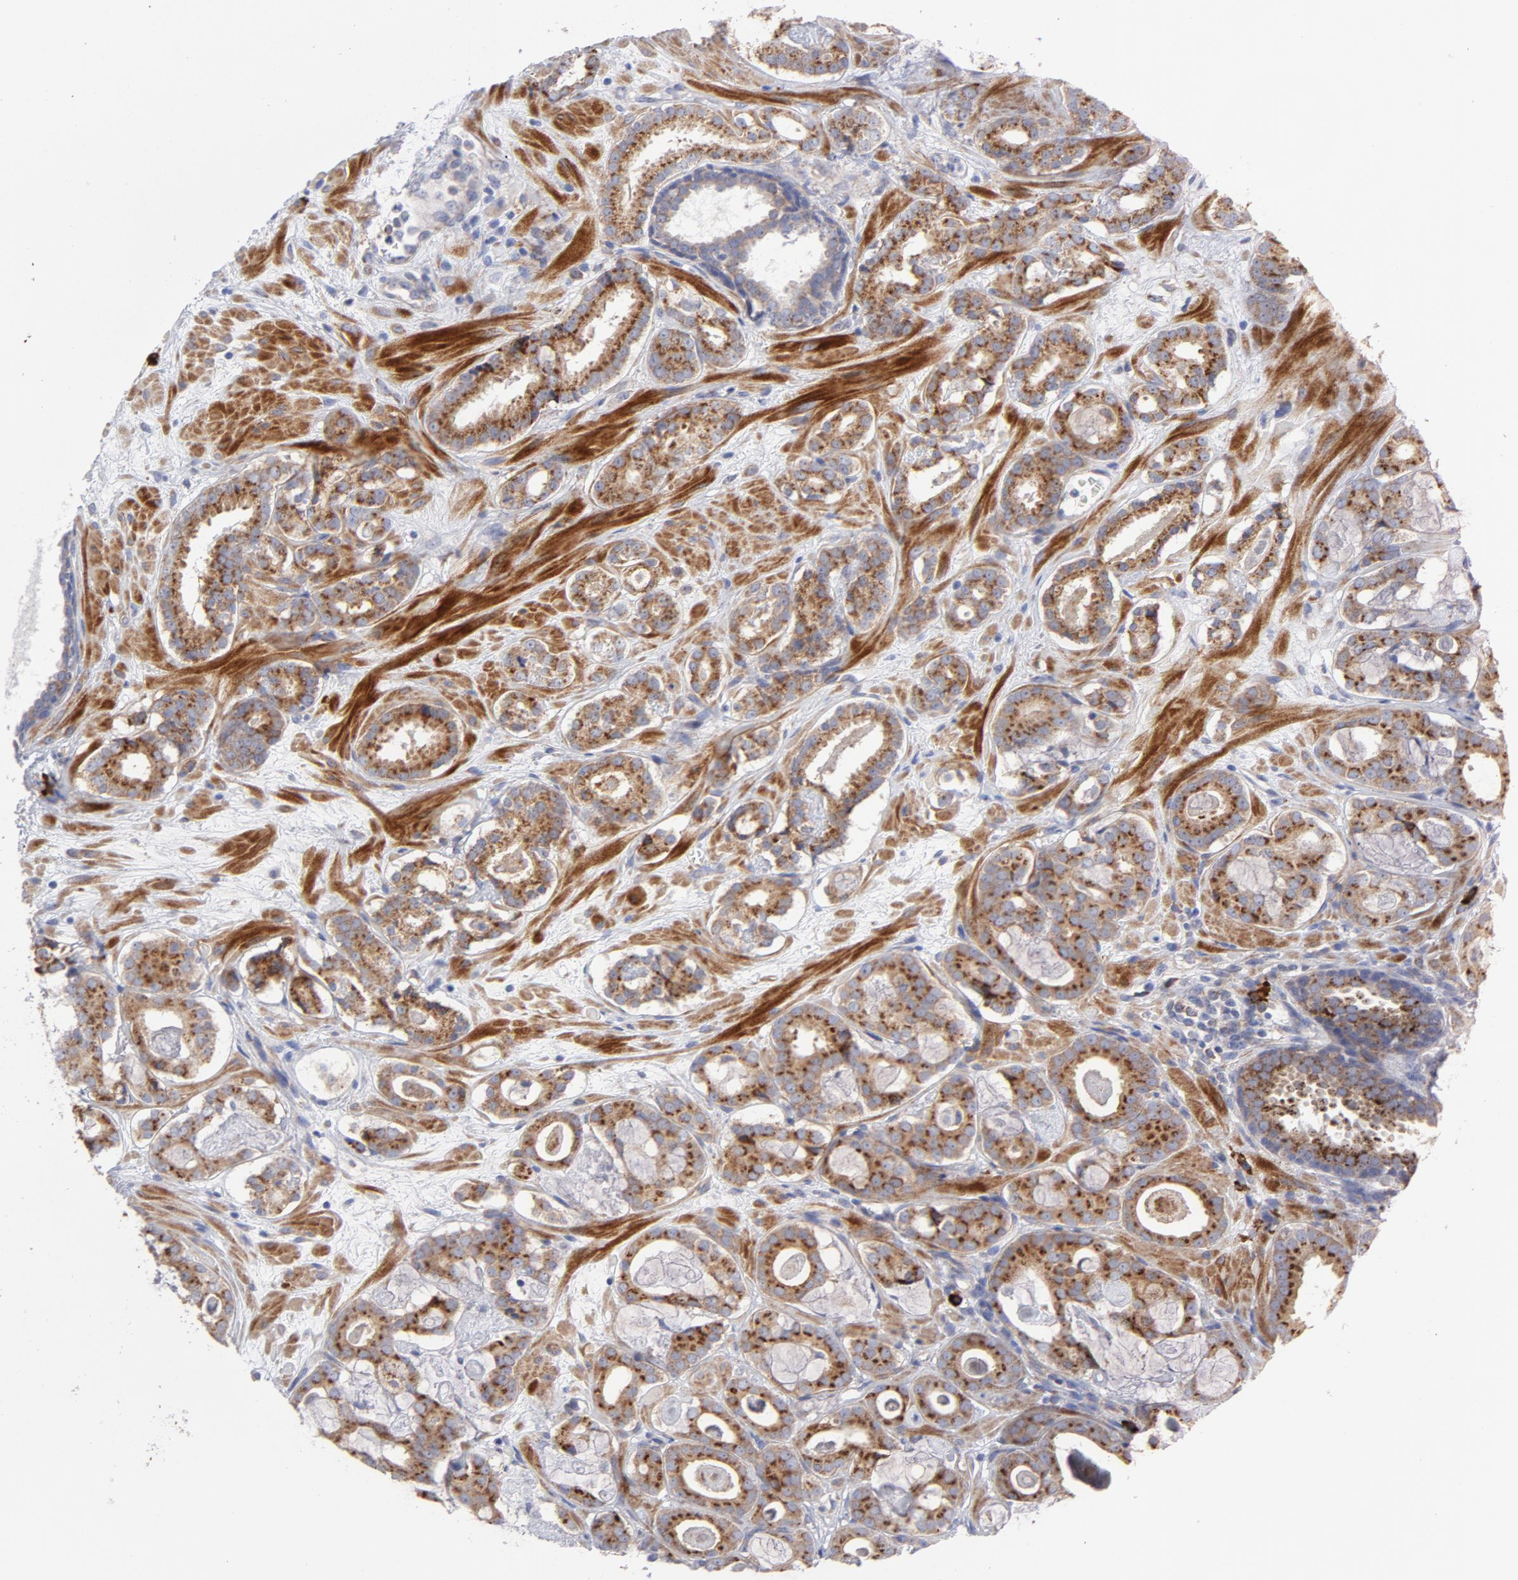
{"staining": {"intensity": "moderate", "quantity": ">75%", "location": "cytoplasmic/membranous"}, "tissue": "prostate cancer", "cell_type": "Tumor cells", "image_type": "cancer", "snomed": [{"axis": "morphology", "description": "Adenocarcinoma, Low grade"}, {"axis": "topography", "description": "Prostate"}], "caption": "Immunohistochemistry histopathology image of human prostate cancer (adenocarcinoma (low-grade)) stained for a protein (brown), which reveals medium levels of moderate cytoplasmic/membranous positivity in approximately >75% of tumor cells.", "gene": "RAPGEF3", "patient": {"sex": "male", "age": 57}}